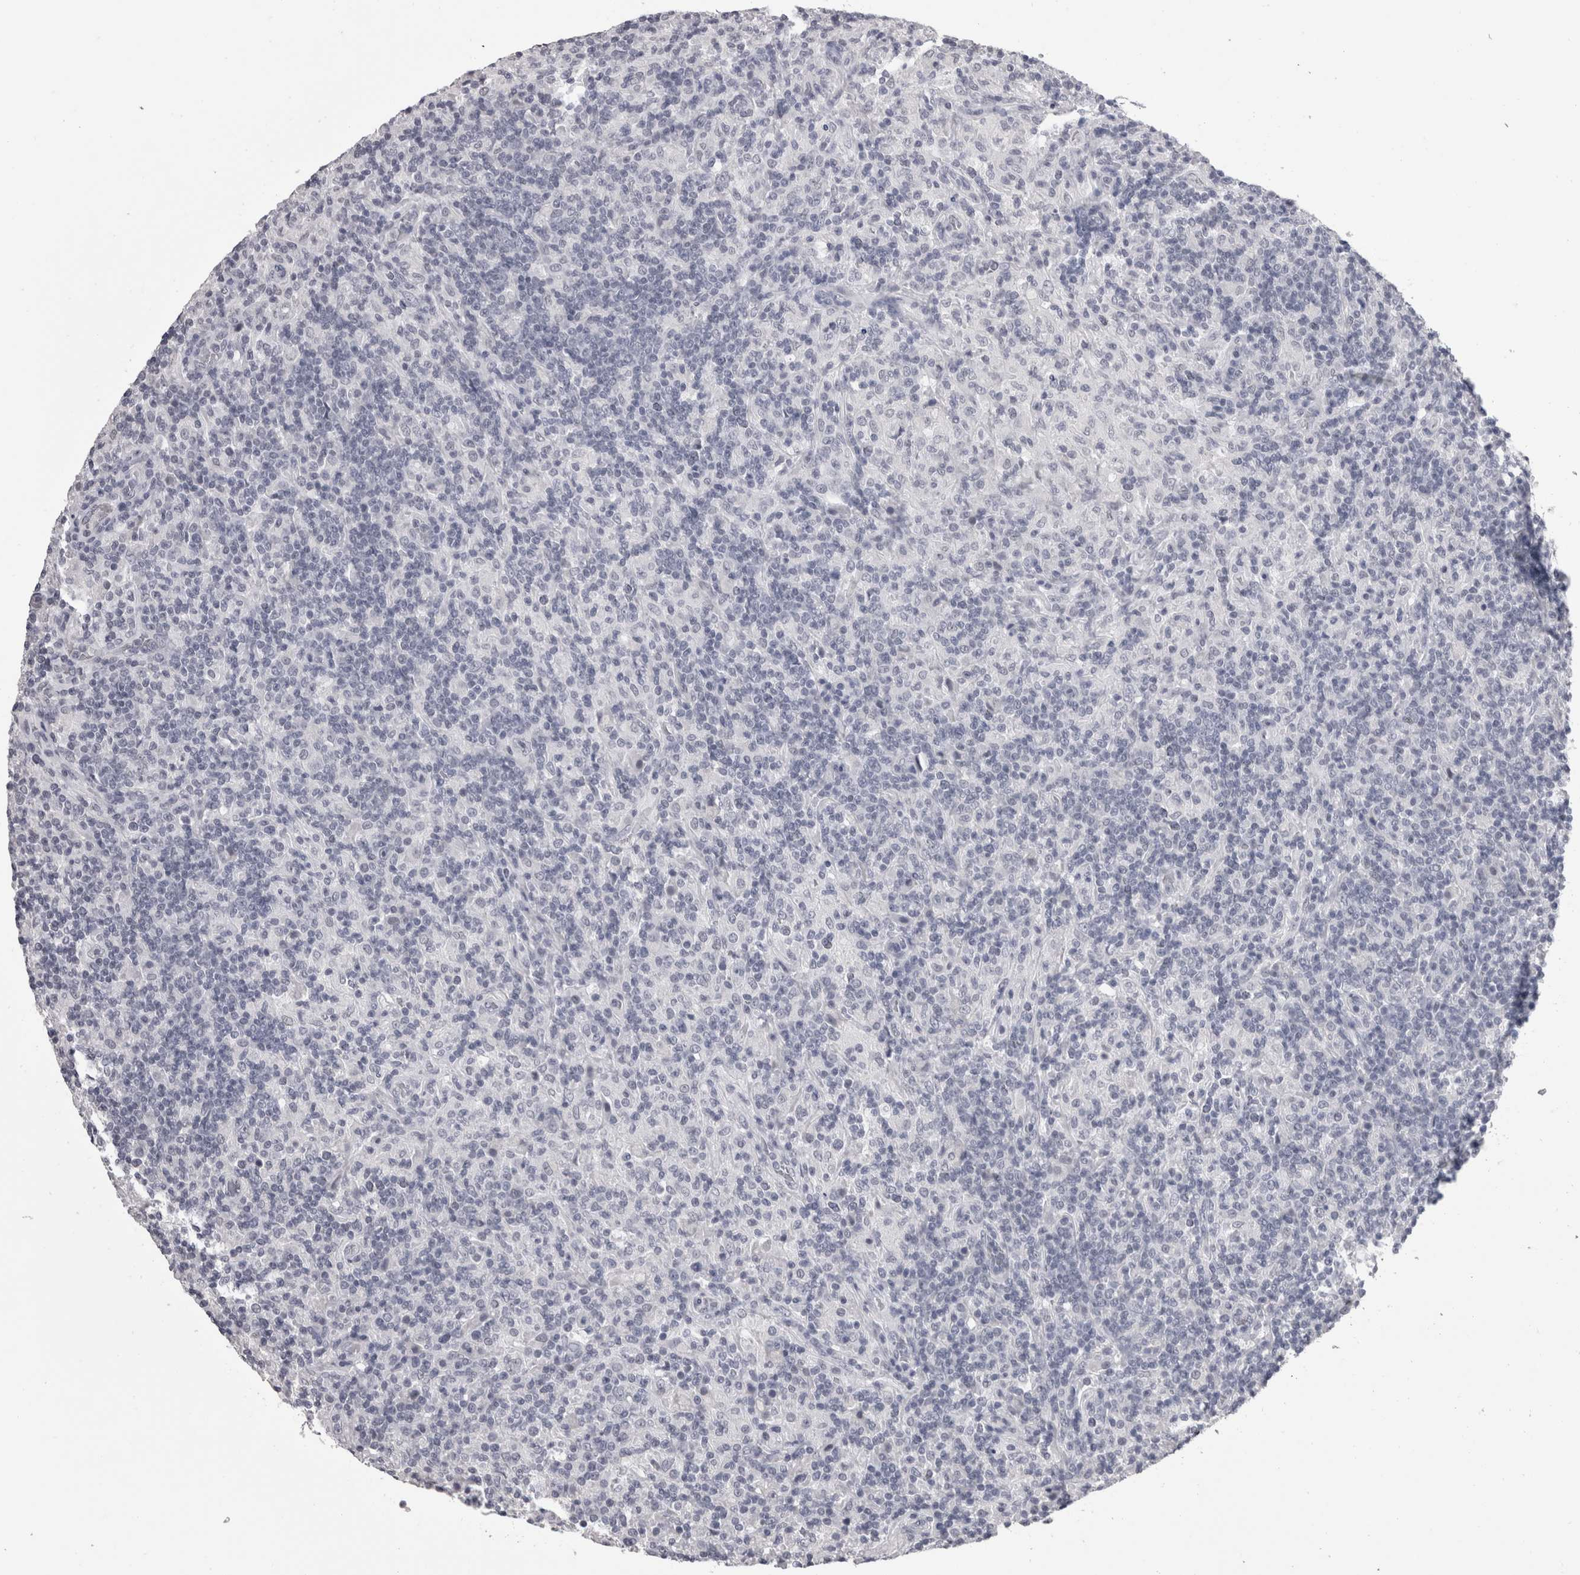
{"staining": {"intensity": "negative", "quantity": "none", "location": "none"}, "tissue": "lymphoma", "cell_type": "Tumor cells", "image_type": "cancer", "snomed": [{"axis": "morphology", "description": "Hodgkin's disease, NOS"}, {"axis": "topography", "description": "Lymph node"}], "caption": "Lymphoma stained for a protein using IHC demonstrates no staining tumor cells.", "gene": "DDX17", "patient": {"sex": "male", "age": 70}}